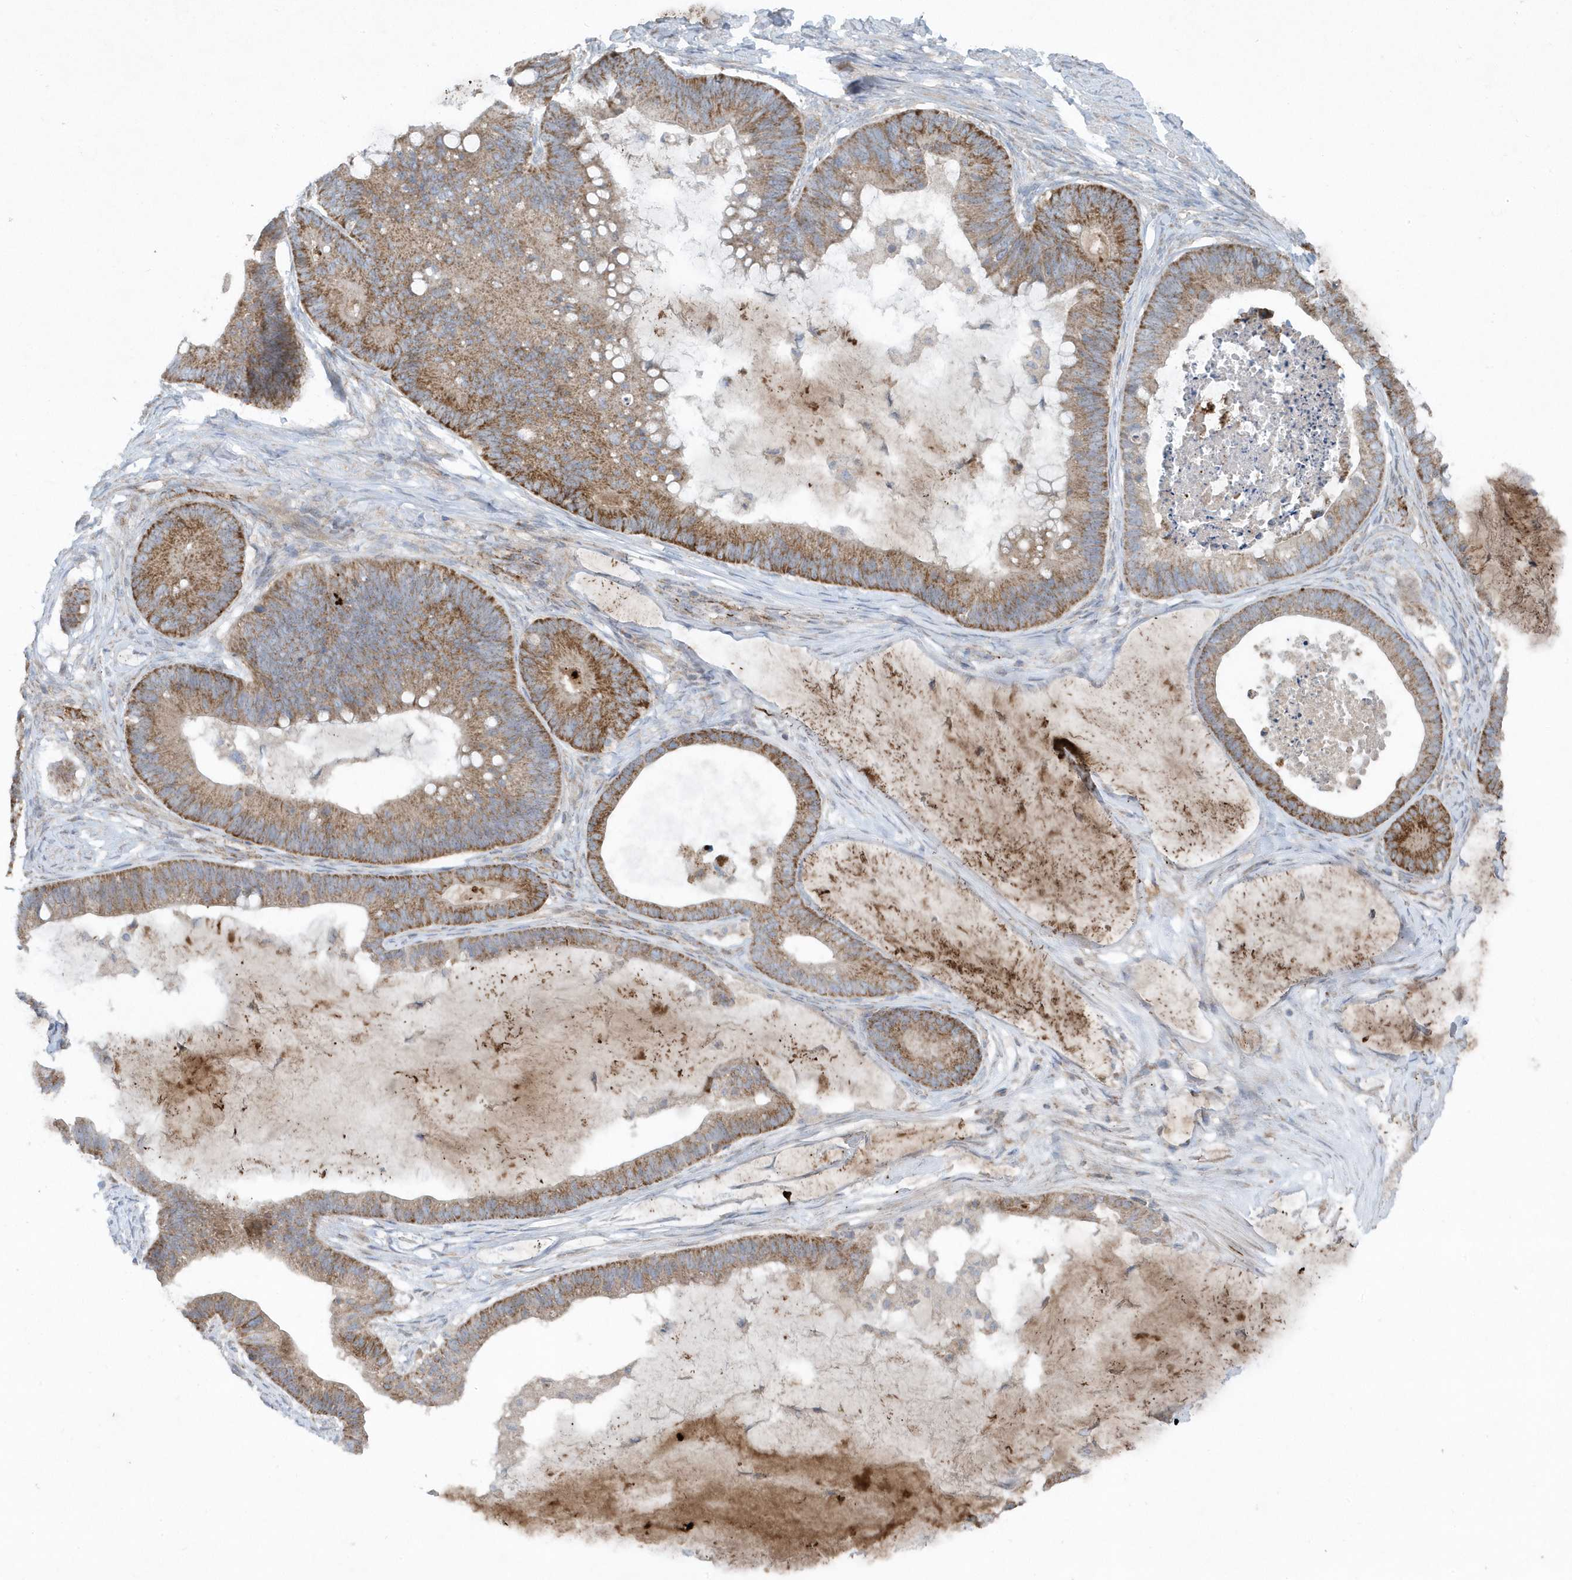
{"staining": {"intensity": "moderate", "quantity": ">75%", "location": "cytoplasmic/membranous"}, "tissue": "ovarian cancer", "cell_type": "Tumor cells", "image_type": "cancer", "snomed": [{"axis": "morphology", "description": "Cystadenocarcinoma, mucinous, NOS"}, {"axis": "topography", "description": "Ovary"}], "caption": "This is an image of immunohistochemistry (IHC) staining of mucinous cystadenocarcinoma (ovarian), which shows moderate positivity in the cytoplasmic/membranous of tumor cells.", "gene": "SLC38A2", "patient": {"sex": "female", "age": 61}}